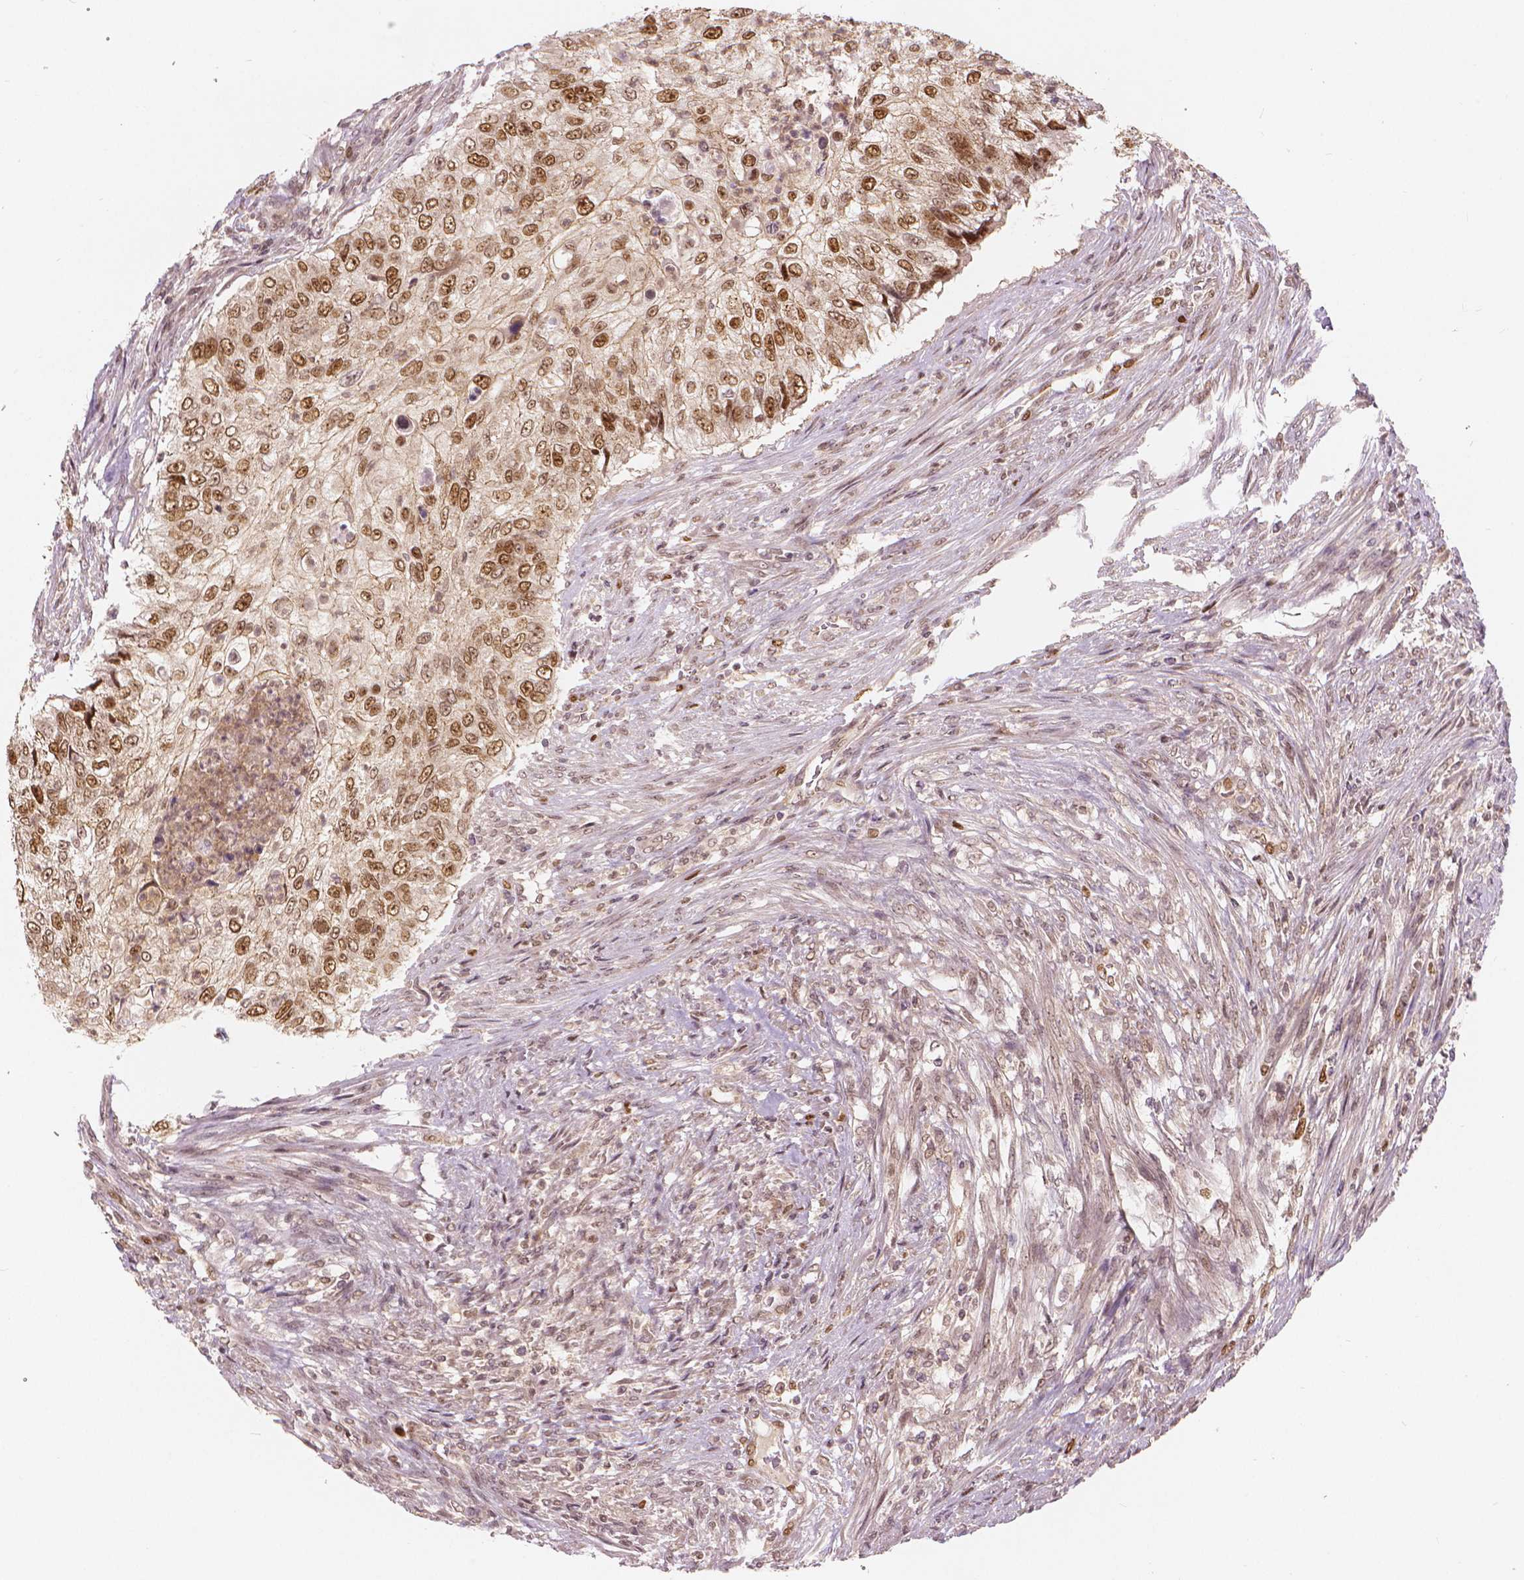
{"staining": {"intensity": "moderate", "quantity": ">75%", "location": "nuclear"}, "tissue": "urothelial cancer", "cell_type": "Tumor cells", "image_type": "cancer", "snomed": [{"axis": "morphology", "description": "Urothelial carcinoma, High grade"}, {"axis": "topography", "description": "Urinary bladder"}], "caption": "A high-resolution micrograph shows IHC staining of urothelial cancer, which exhibits moderate nuclear expression in about >75% of tumor cells. The staining was performed using DAB to visualize the protein expression in brown, while the nuclei were stained in blue with hematoxylin (Magnification: 20x).", "gene": "NSD2", "patient": {"sex": "female", "age": 60}}